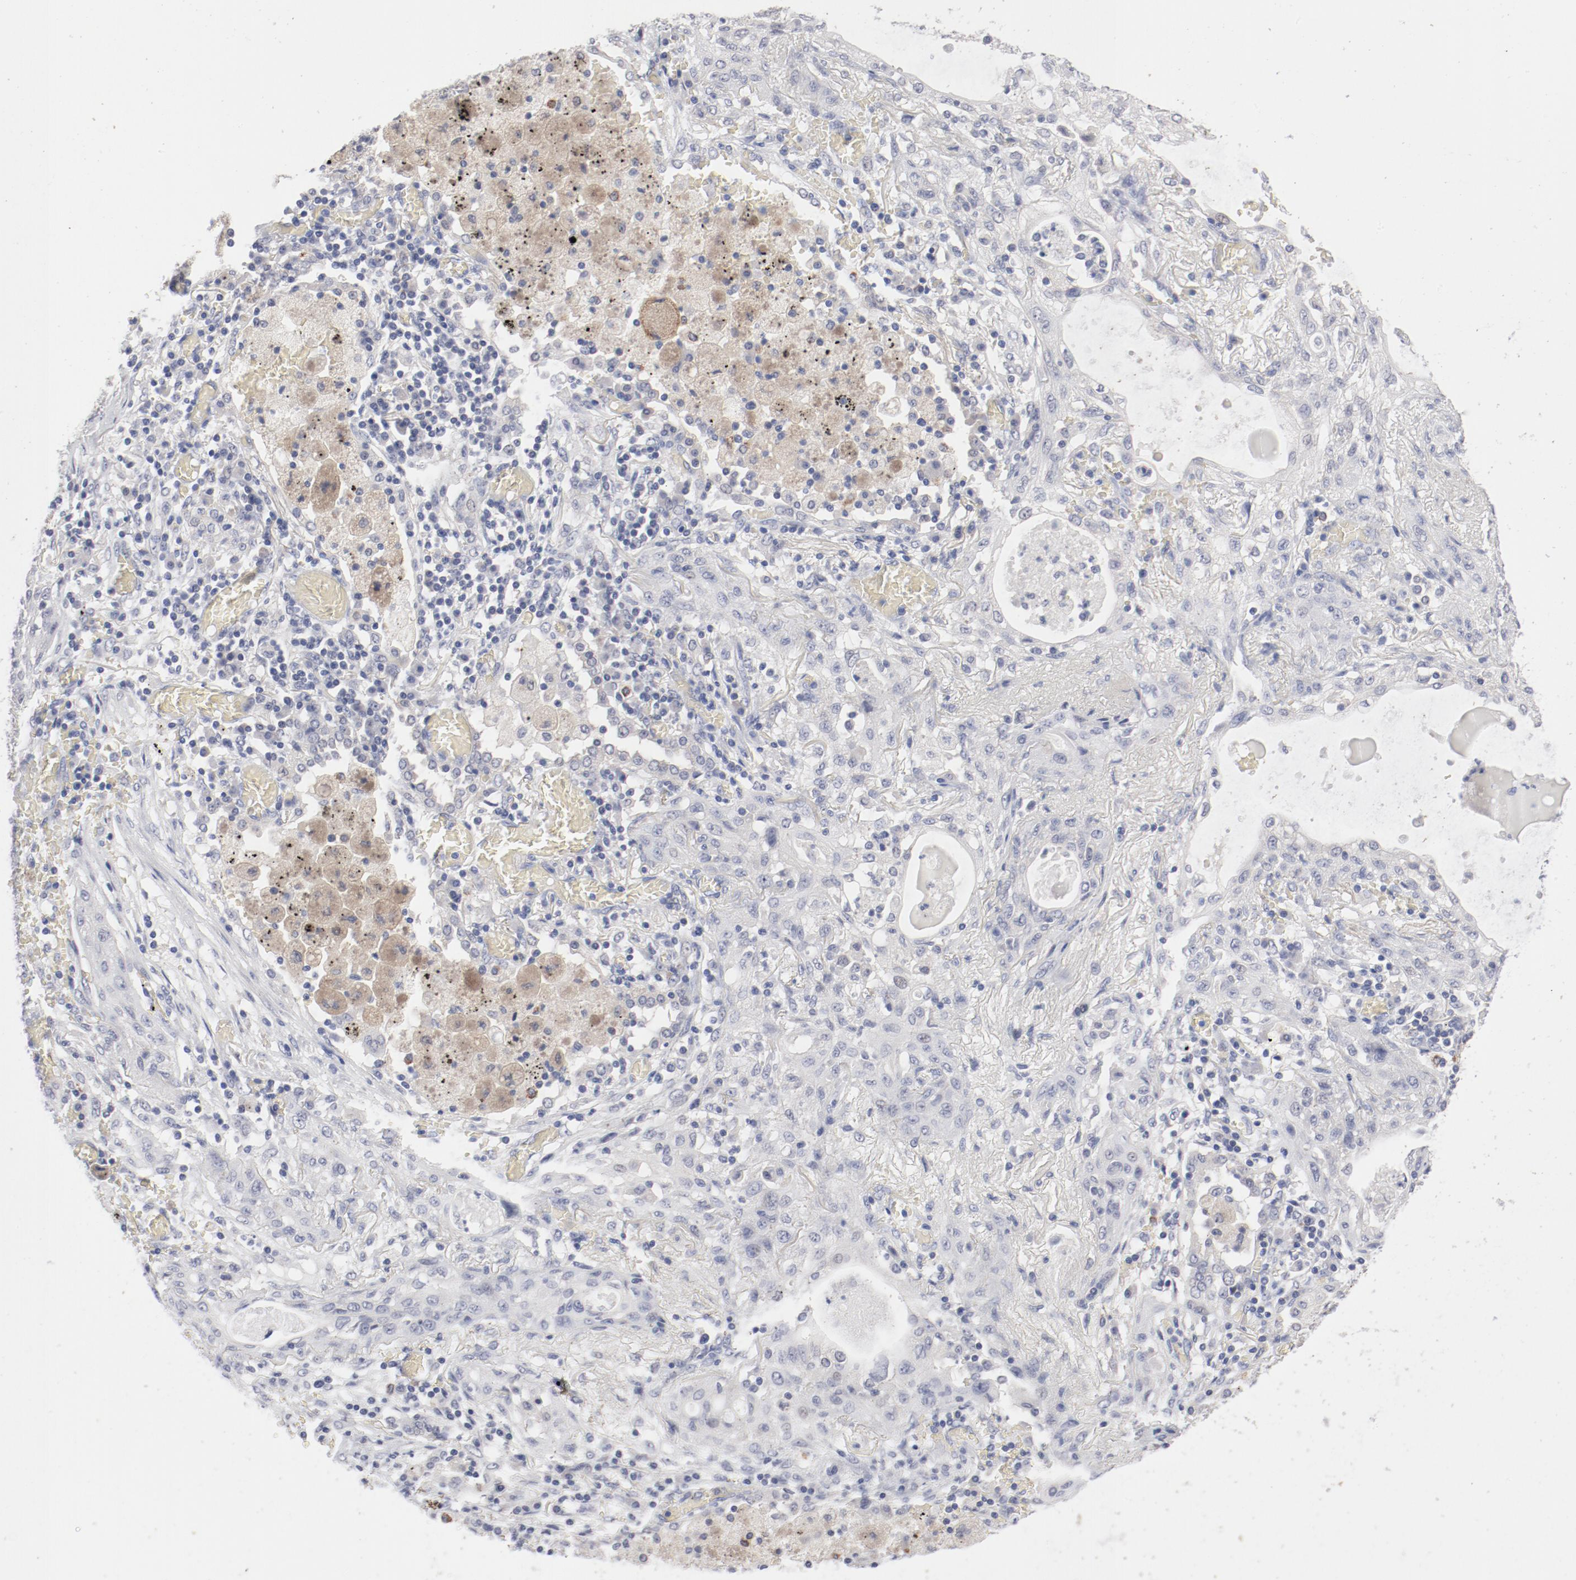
{"staining": {"intensity": "negative", "quantity": "none", "location": "none"}, "tissue": "lung cancer", "cell_type": "Tumor cells", "image_type": "cancer", "snomed": [{"axis": "morphology", "description": "Squamous cell carcinoma, NOS"}, {"axis": "topography", "description": "Lung"}], "caption": "Immunohistochemistry (IHC) of human lung squamous cell carcinoma reveals no expression in tumor cells.", "gene": "SH3BGR", "patient": {"sex": "female", "age": 47}}